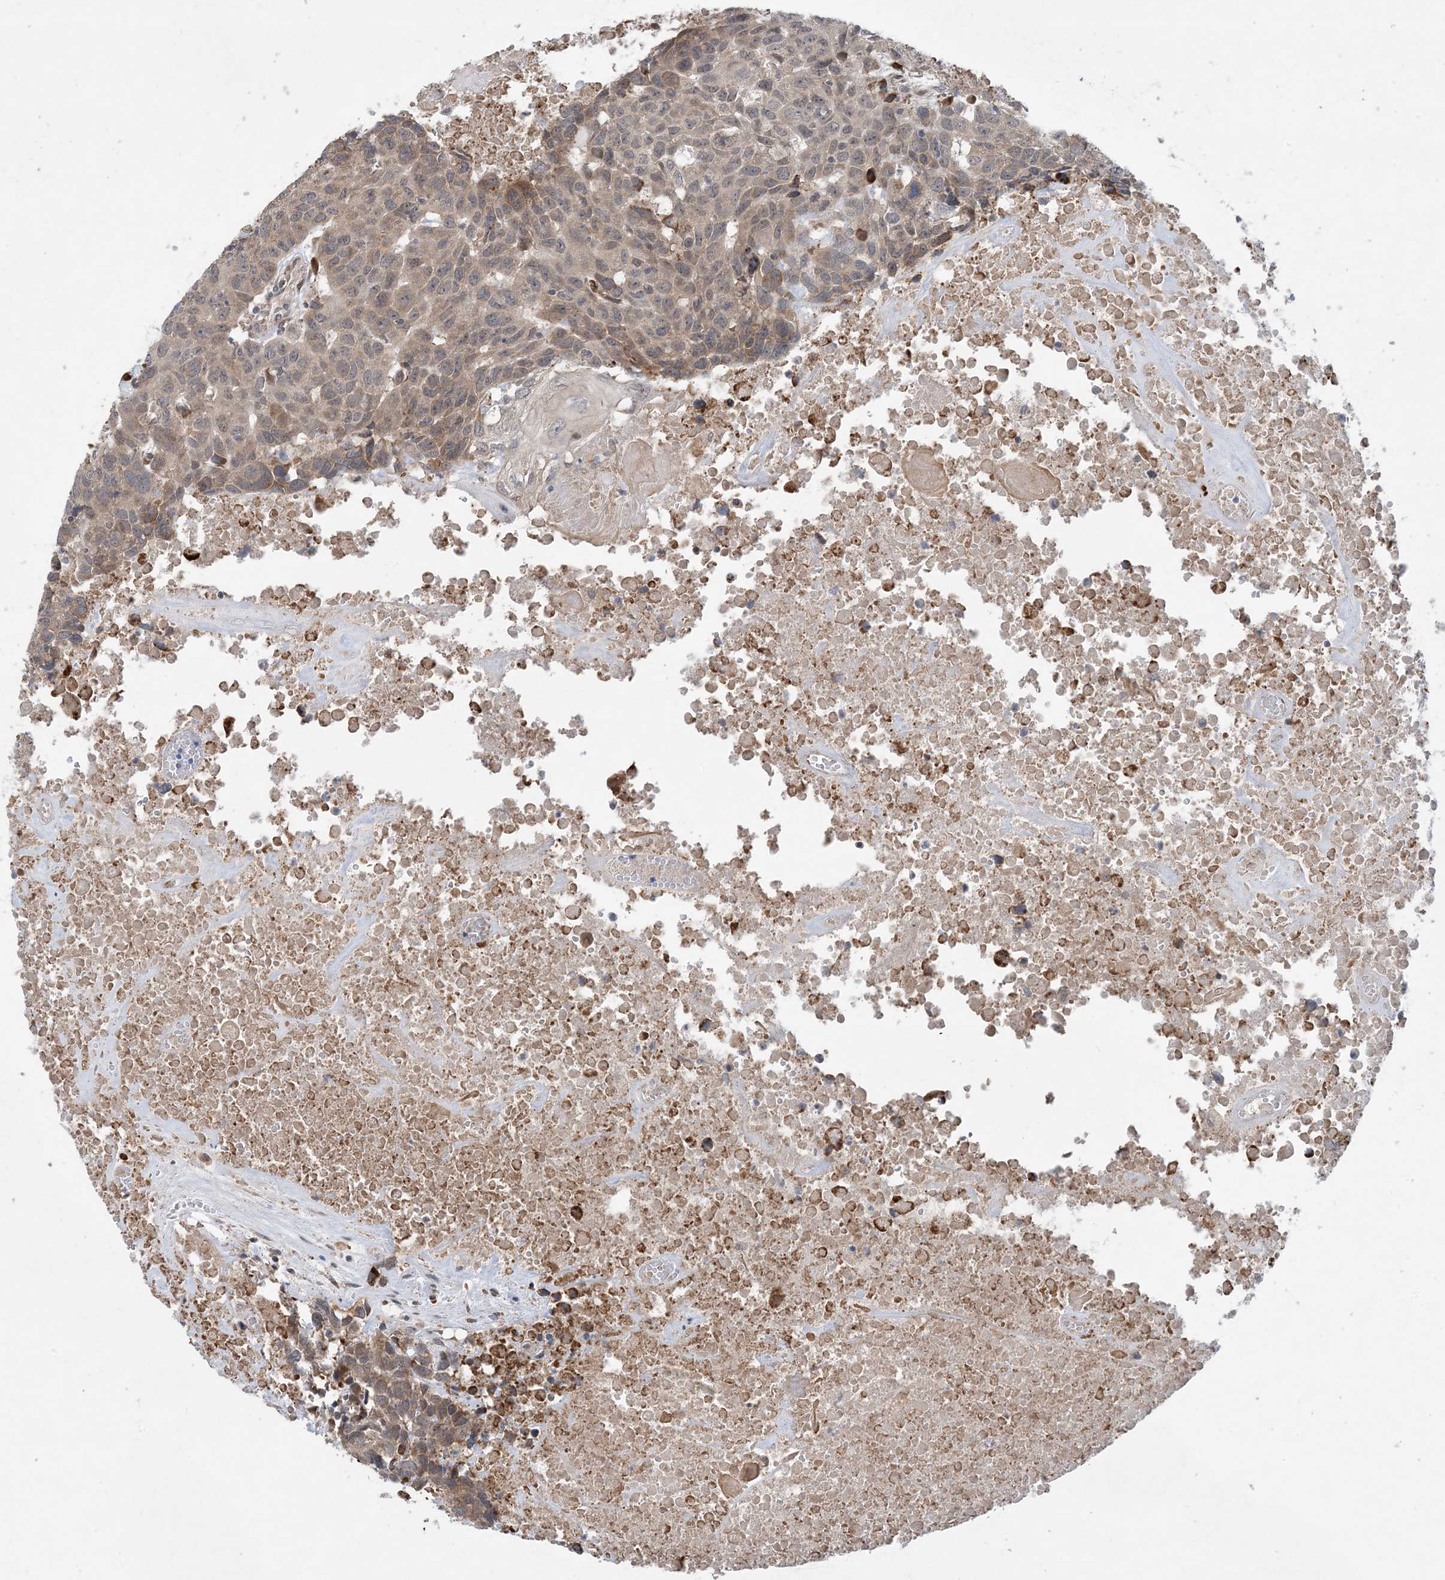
{"staining": {"intensity": "weak", "quantity": "<25%", "location": "cytoplasmic/membranous"}, "tissue": "head and neck cancer", "cell_type": "Tumor cells", "image_type": "cancer", "snomed": [{"axis": "morphology", "description": "Squamous cell carcinoma, NOS"}, {"axis": "topography", "description": "Head-Neck"}], "caption": "Immunohistochemistry (IHC) micrograph of head and neck cancer stained for a protein (brown), which demonstrates no expression in tumor cells. The staining is performed using DAB (3,3'-diaminobenzidine) brown chromogen with nuclei counter-stained in using hematoxylin.", "gene": "PHOSPHO2", "patient": {"sex": "male", "age": 66}}